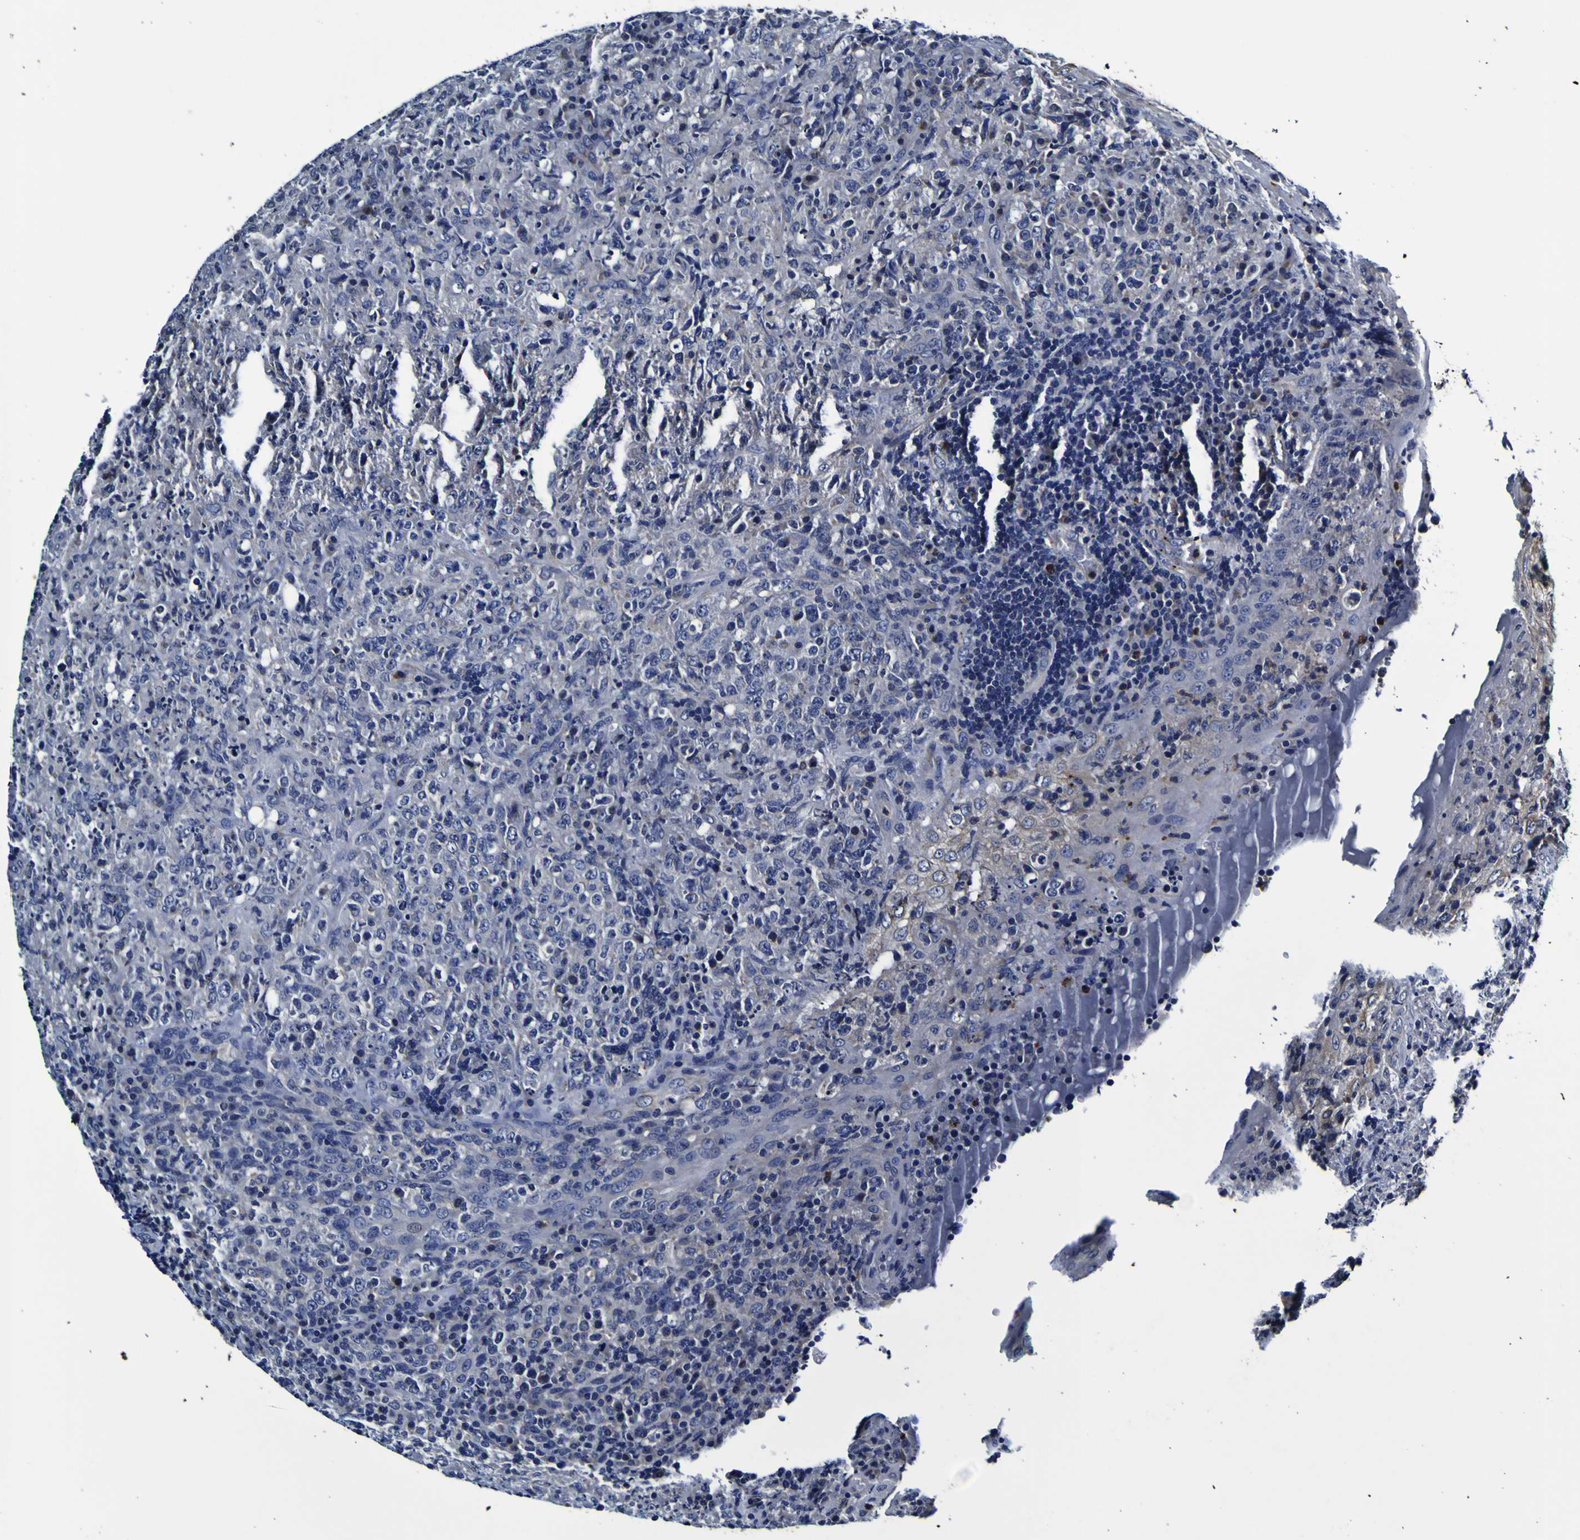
{"staining": {"intensity": "negative", "quantity": "none", "location": "none"}, "tissue": "lymphoma", "cell_type": "Tumor cells", "image_type": "cancer", "snomed": [{"axis": "morphology", "description": "Malignant lymphoma, non-Hodgkin's type, High grade"}, {"axis": "topography", "description": "Tonsil"}], "caption": "Tumor cells are negative for brown protein staining in lymphoma.", "gene": "PANK4", "patient": {"sex": "female", "age": 36}}